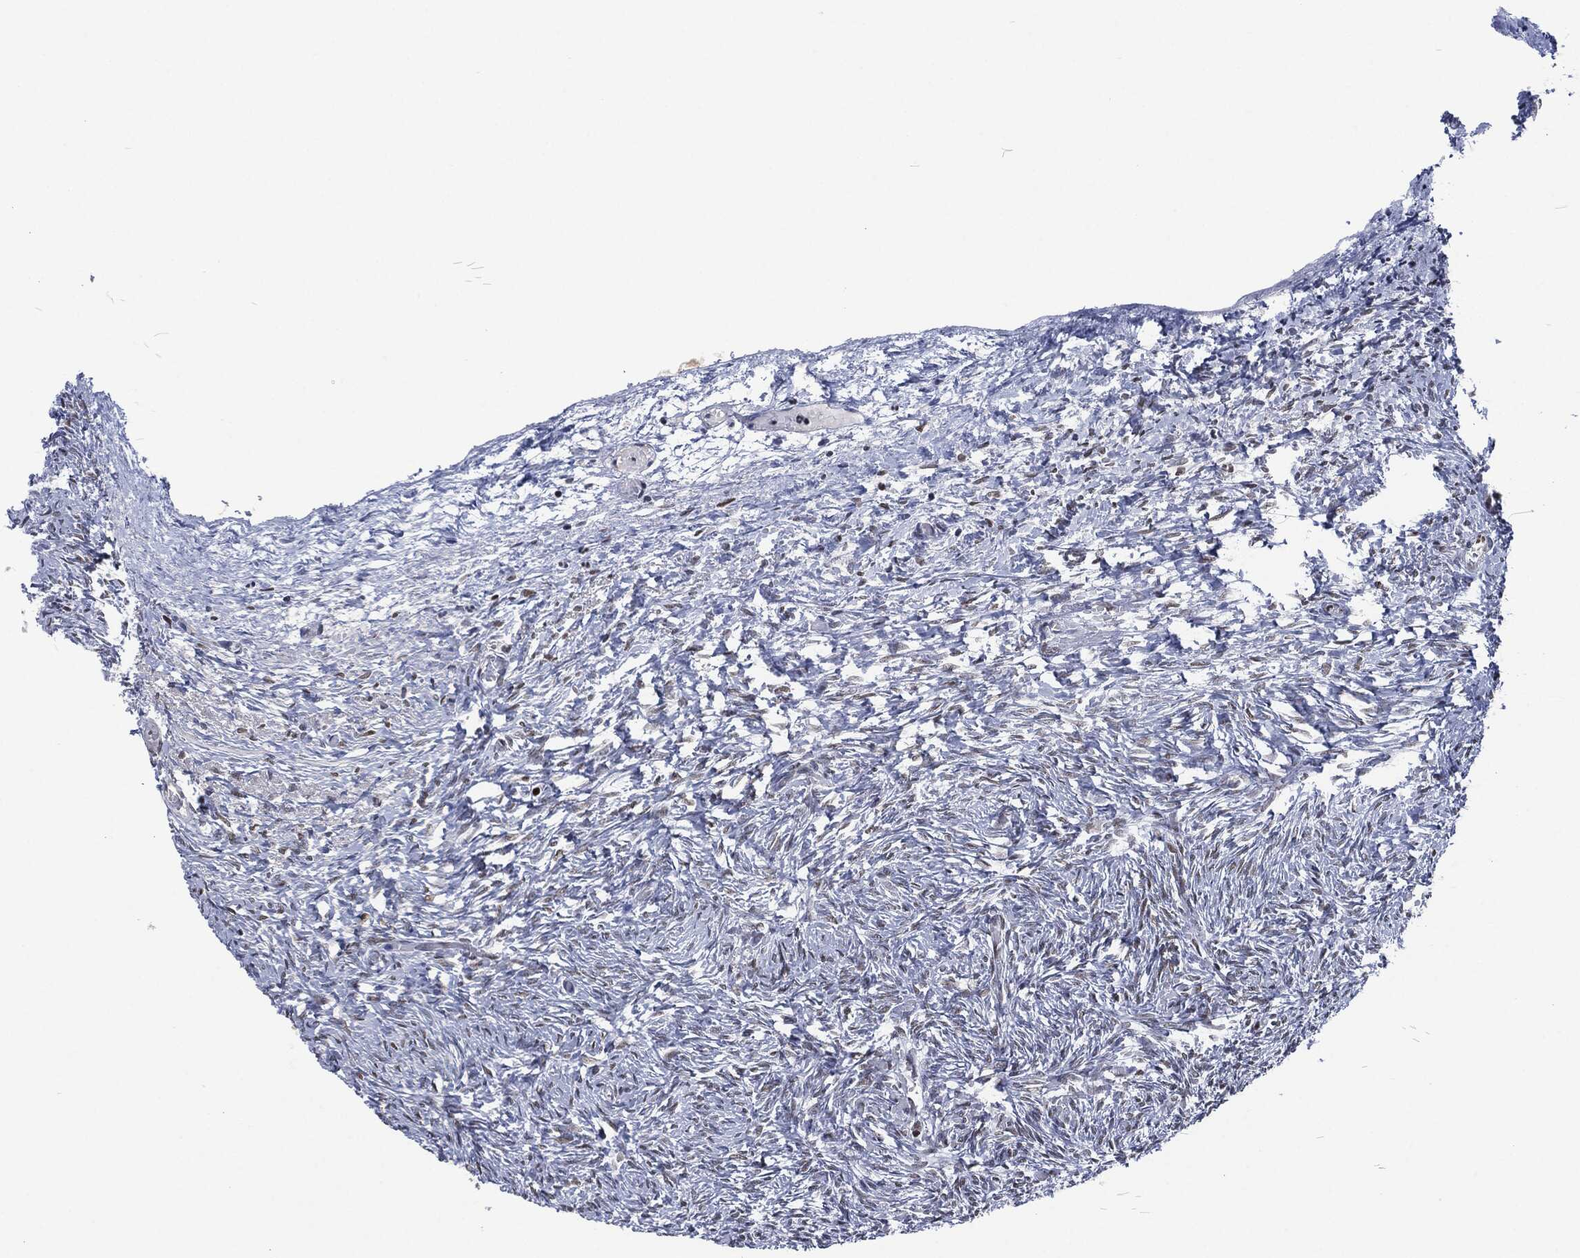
{"staining": {"intensity": "strong", "quantity": "25%-75%", "location": "nuclear"}, "tissue": "ovary", "cell_type": "Follicle cells", "image_type": "normal", "snomed": [{"axis": "morphology", "description": "Normal tissue, NOS"}, {"axis": "topography", "description": "Ovary"}], "caption": "Protein analysis of normal ovary exhibits strong nuclear expression in about 25%-75% of follicle cells.", "gene": "DCPS", "patient": {"sex": "female", "age": 39}}